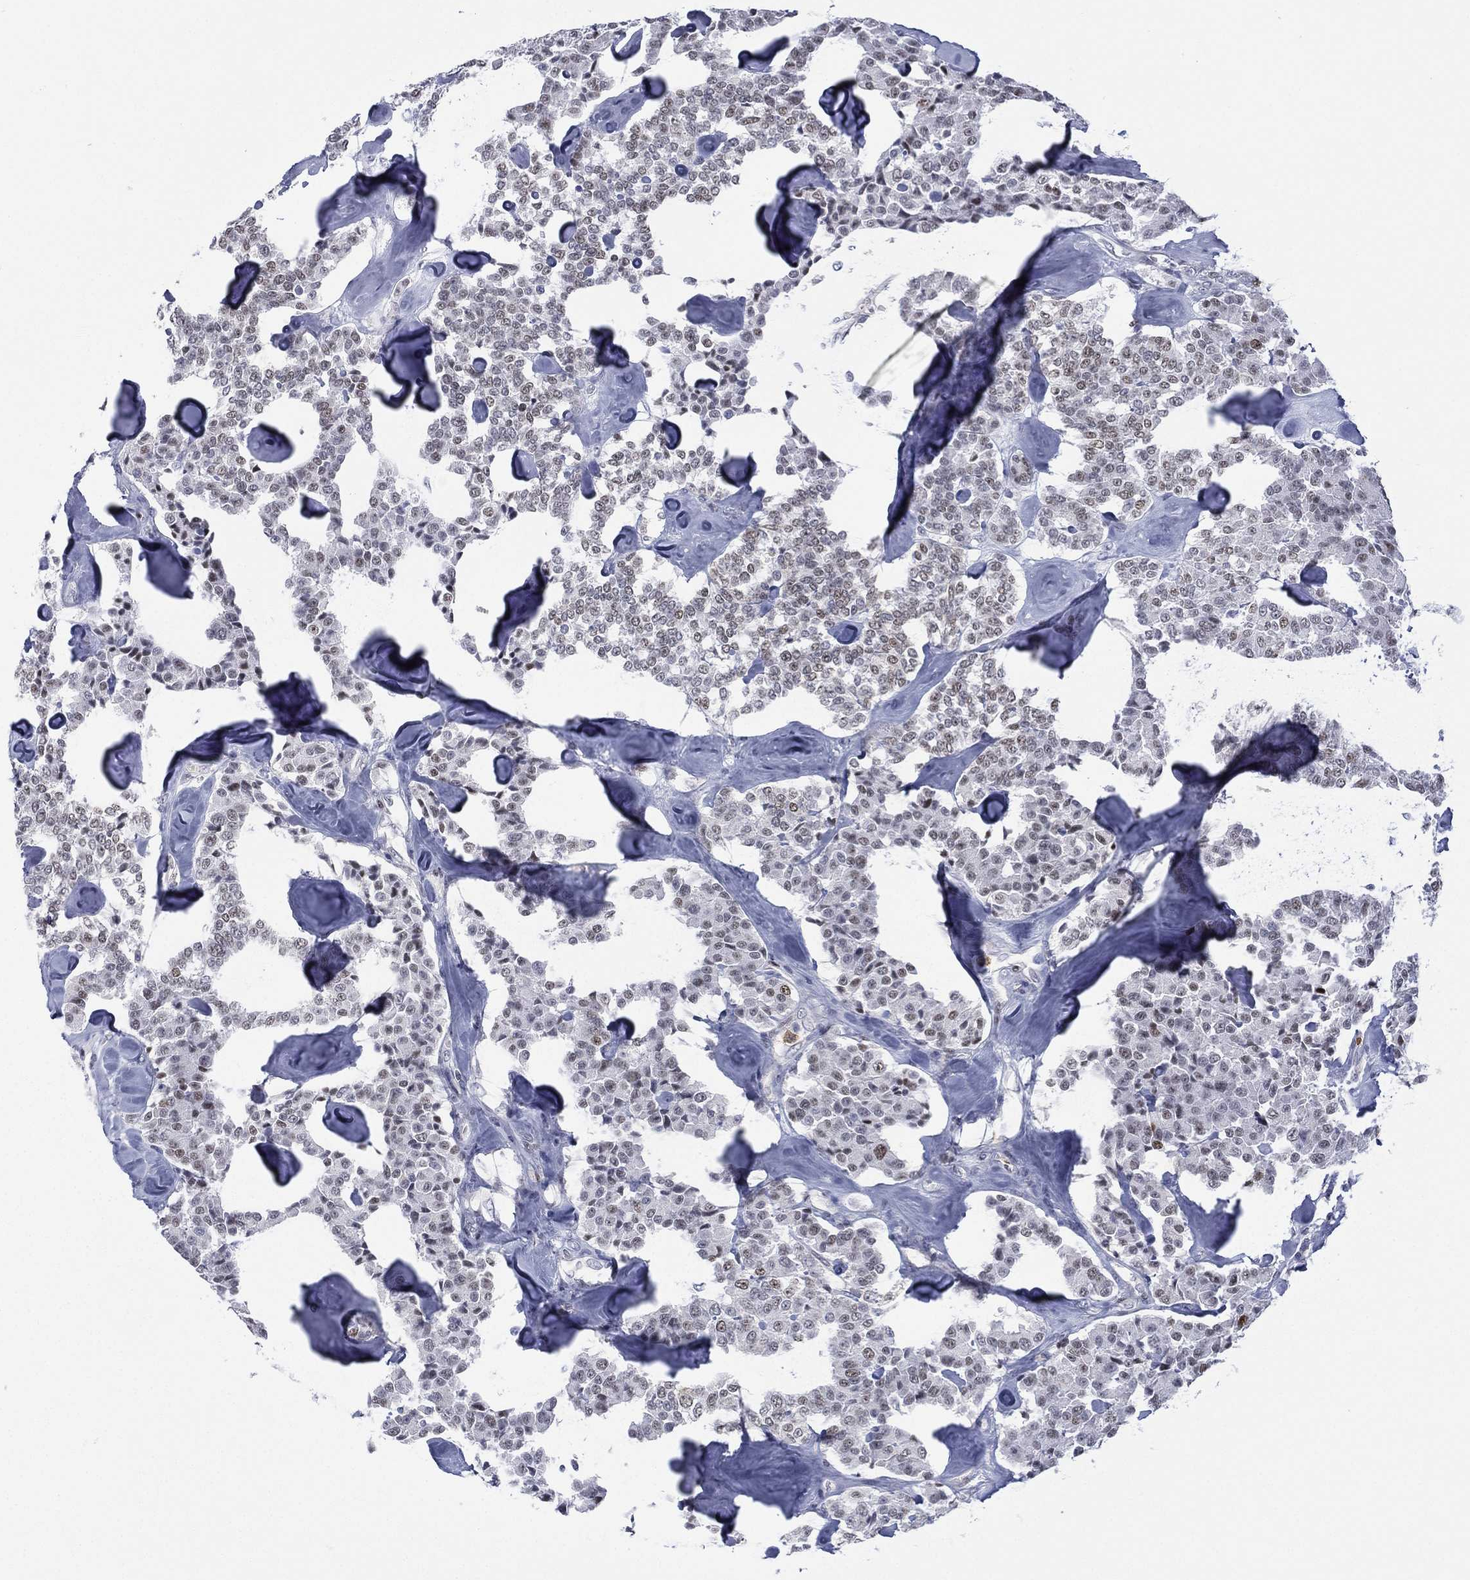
{"staining": {"intensity": "weak", "quantity": "<25%", "location": "nuclear"}, "tissue": "carcinoid", "cell_type": "Tumor cells", "image_type": "cancer", "snomed": [{"axis": "morphology", "description": "Carcinoid, malignant, NOS"}, {"axis": "topography", "description": "Pancreas"}], "caption": "This is a histopathology image of IHC staining of carcinoid (malignant), which shows no expression in tumor cells. The staining is performed using DAB brown chromogen with nuclei counter-stained in using hematoxylin.", "gene": "ZNF711", "patient": {"sex": "male", "age": 41}}